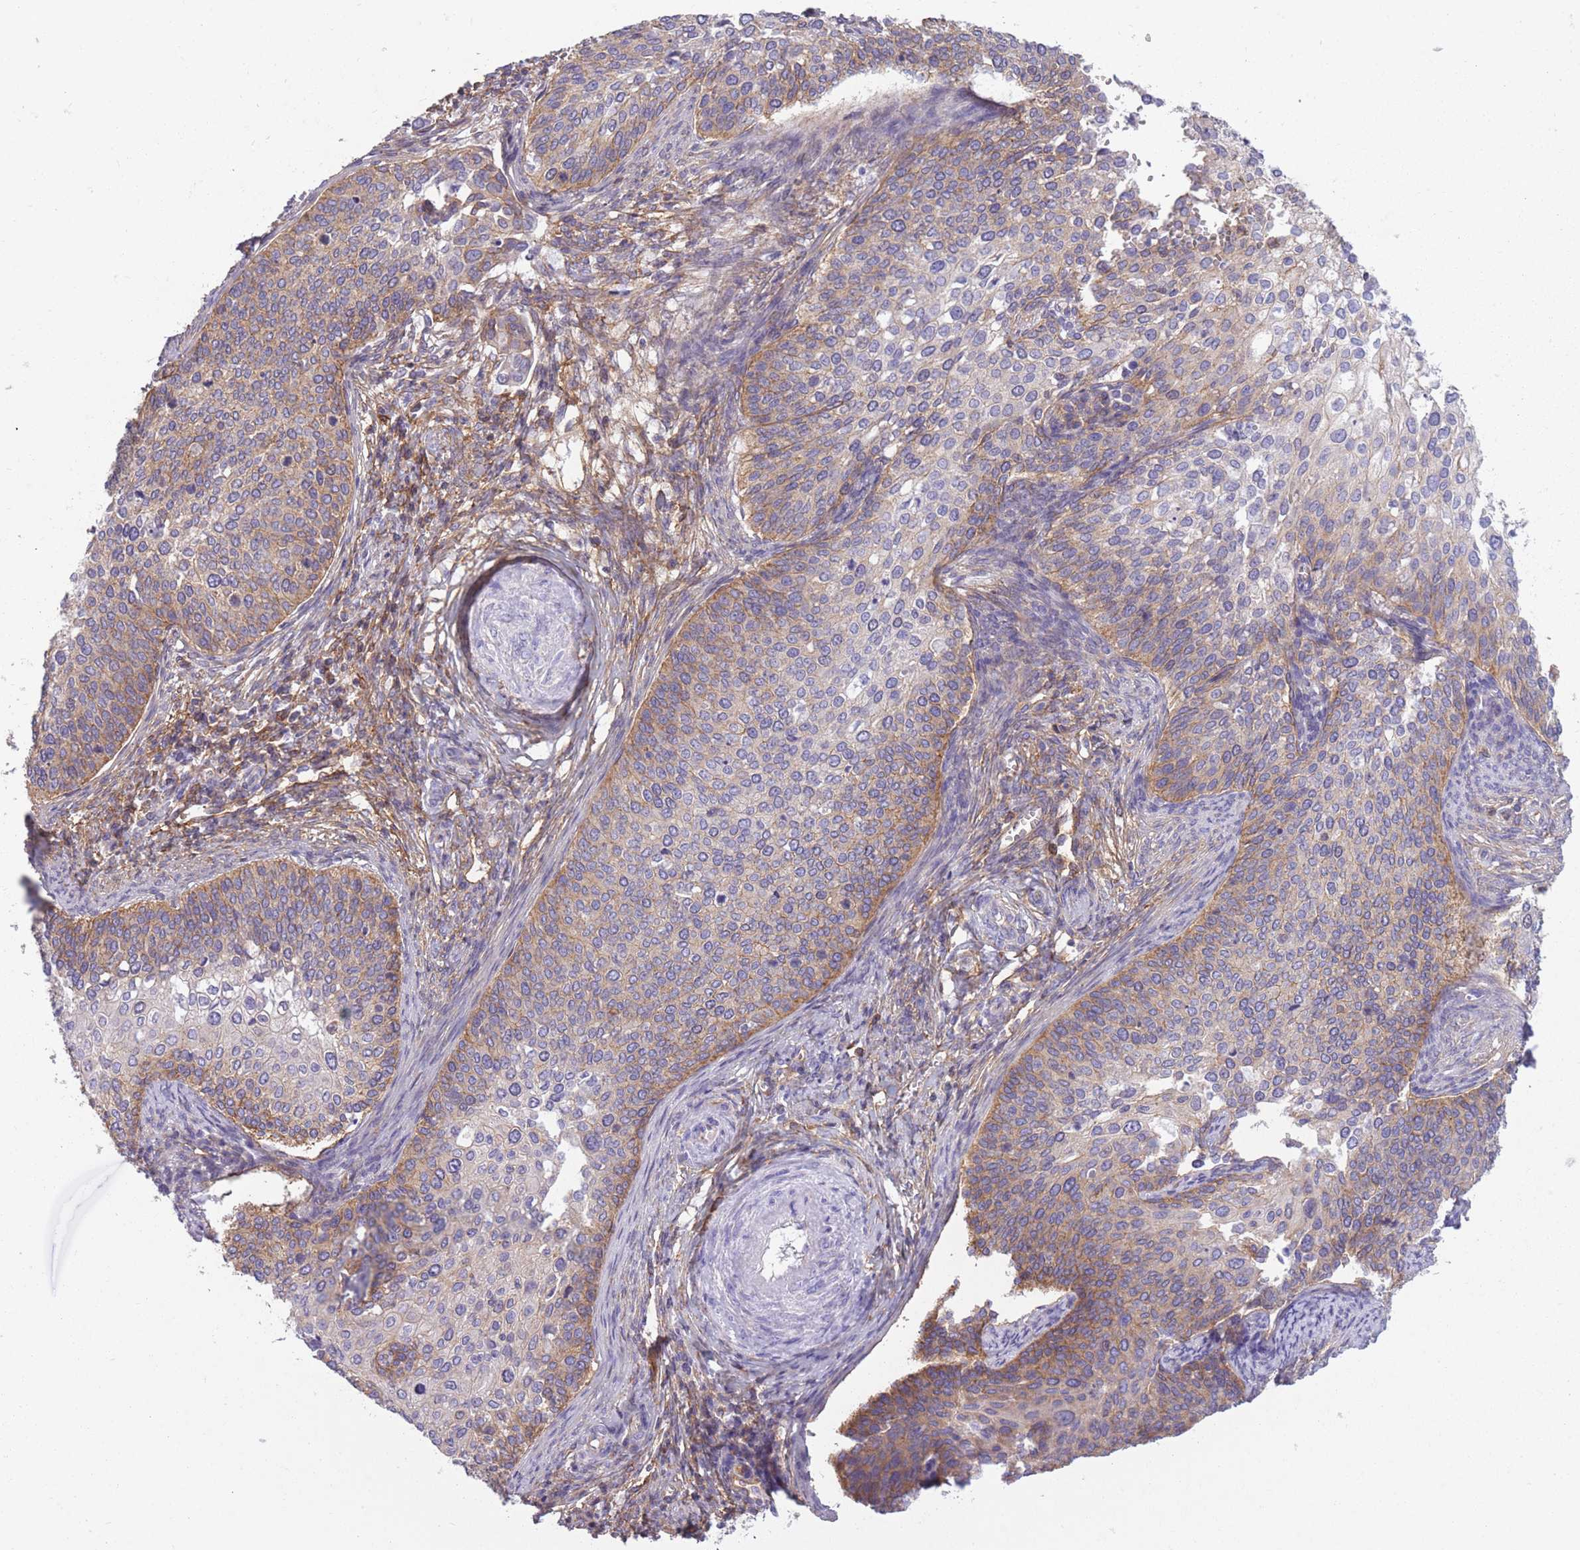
{"staining": {"intensity": "weak", "quantity": "25%-75%", "location": "cytoplasmic/membranous"}, "tissue": "cervical cancer", "cell_type": "Tumor cells", "image_type": "cancer", "snomed": [{"axis": "morphology", "description": "Squamous cell carcinoma, NOS"}, {"axis": "topography", "description": "Cervix"}], "caption": "Immunohistochemical staining of human cervical cancer shows low levels of weak cytoplasmic/membranous protein positivity in about 25%-75% of tumor cells. (Stains: DAB (3,3'-diaminobenzidine) in brown, nuclei in blue, Microscopy: brightfield microscopy at high magnification).", "gene": "ADD1", "patient": {"sex": "female", "age": 44}}